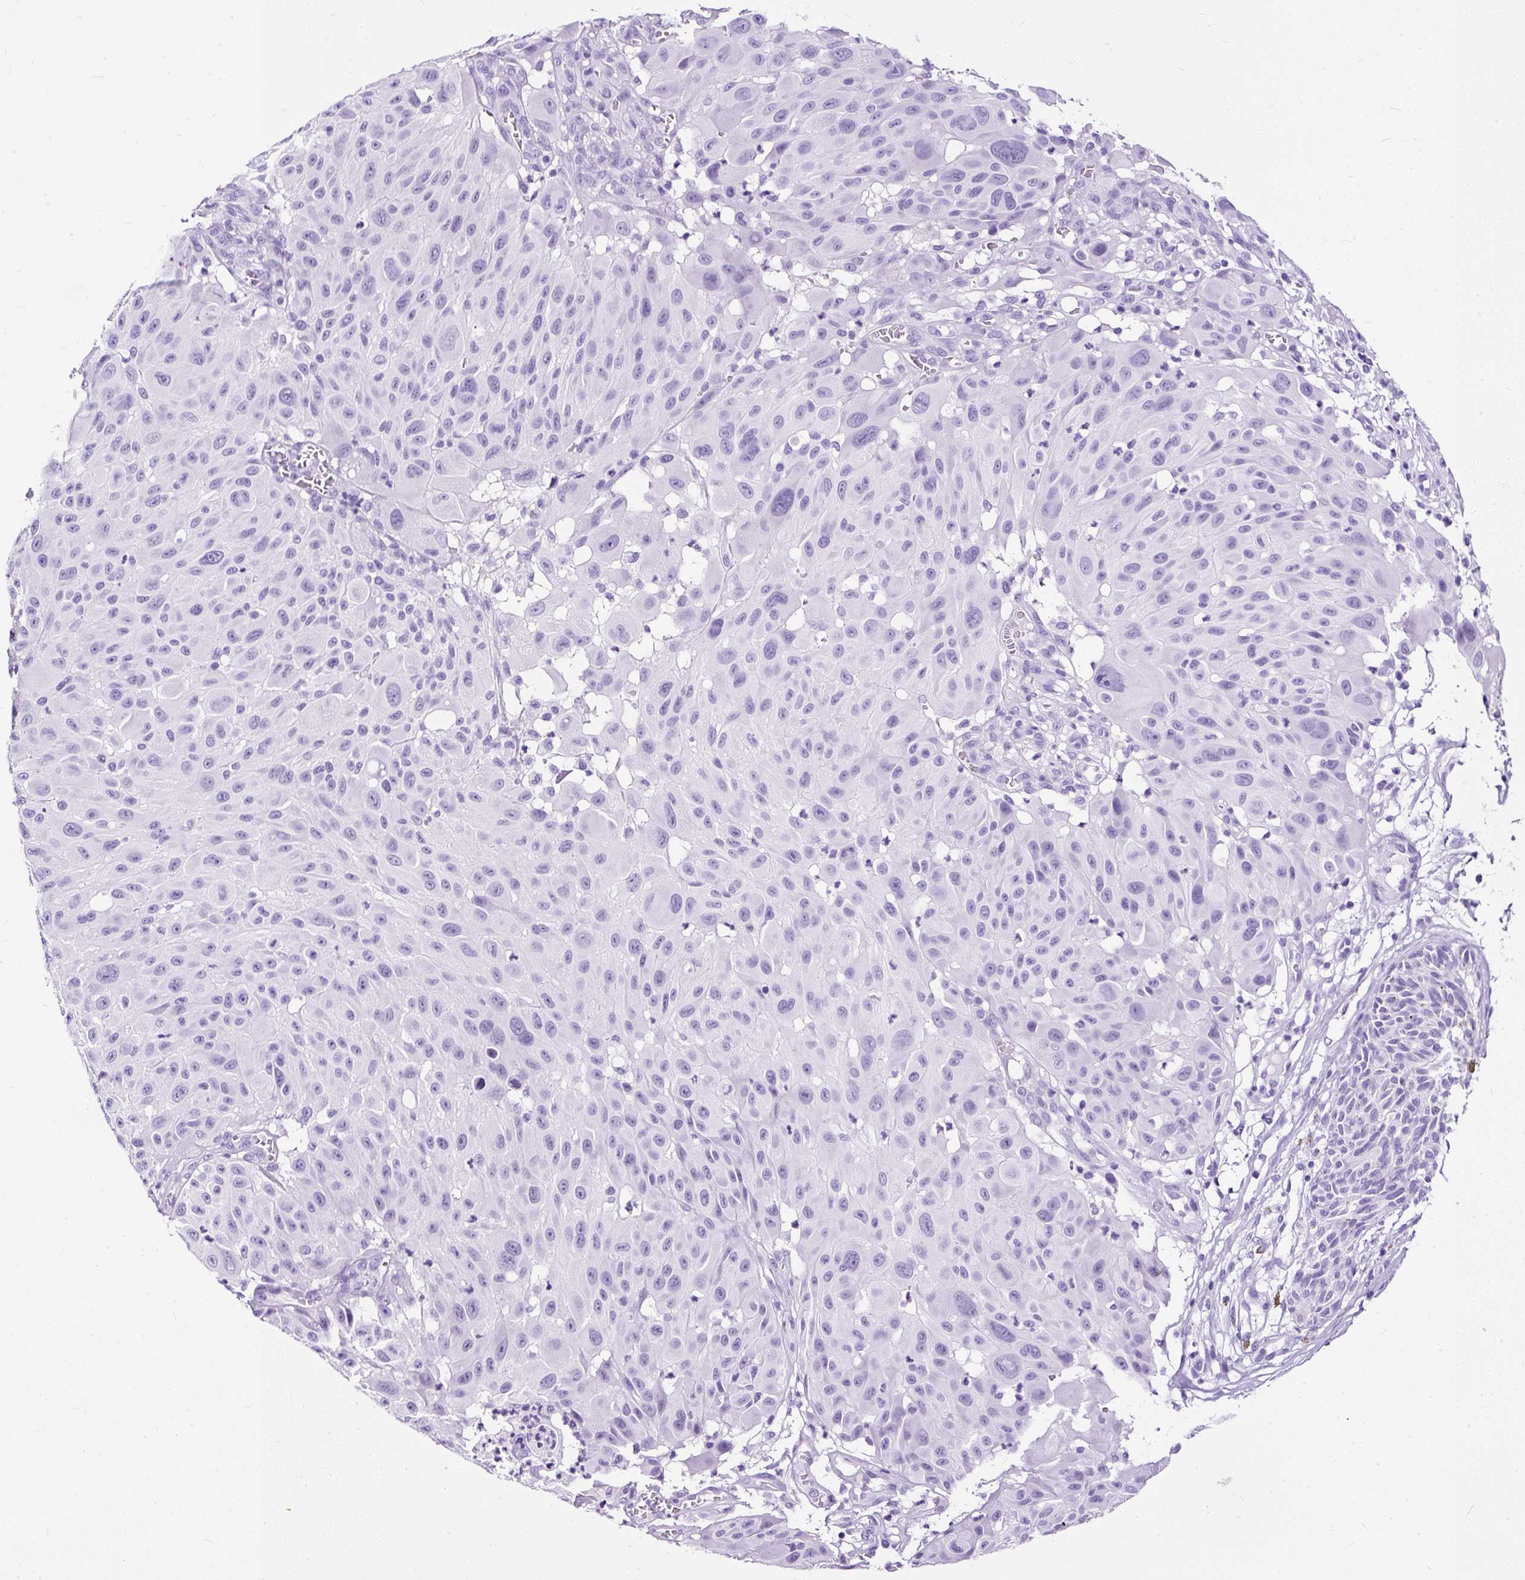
{"staining": {"intensity": "negative", "quantity": "none", "location": "none"}, "tissue": "melanoma", "cell_type": "Tumor cells", "image_type": "cancer", "snomed": [{"axis": "morphology", "description": "Malignant melanoma, NOS"}, {"axis": "topography", "description": "Skin"}], "caption": "Tumor cells are negative for brown protein staining in melanoma.", "gene": "NTS", "patient": {"sex": "male", "age": 83}}